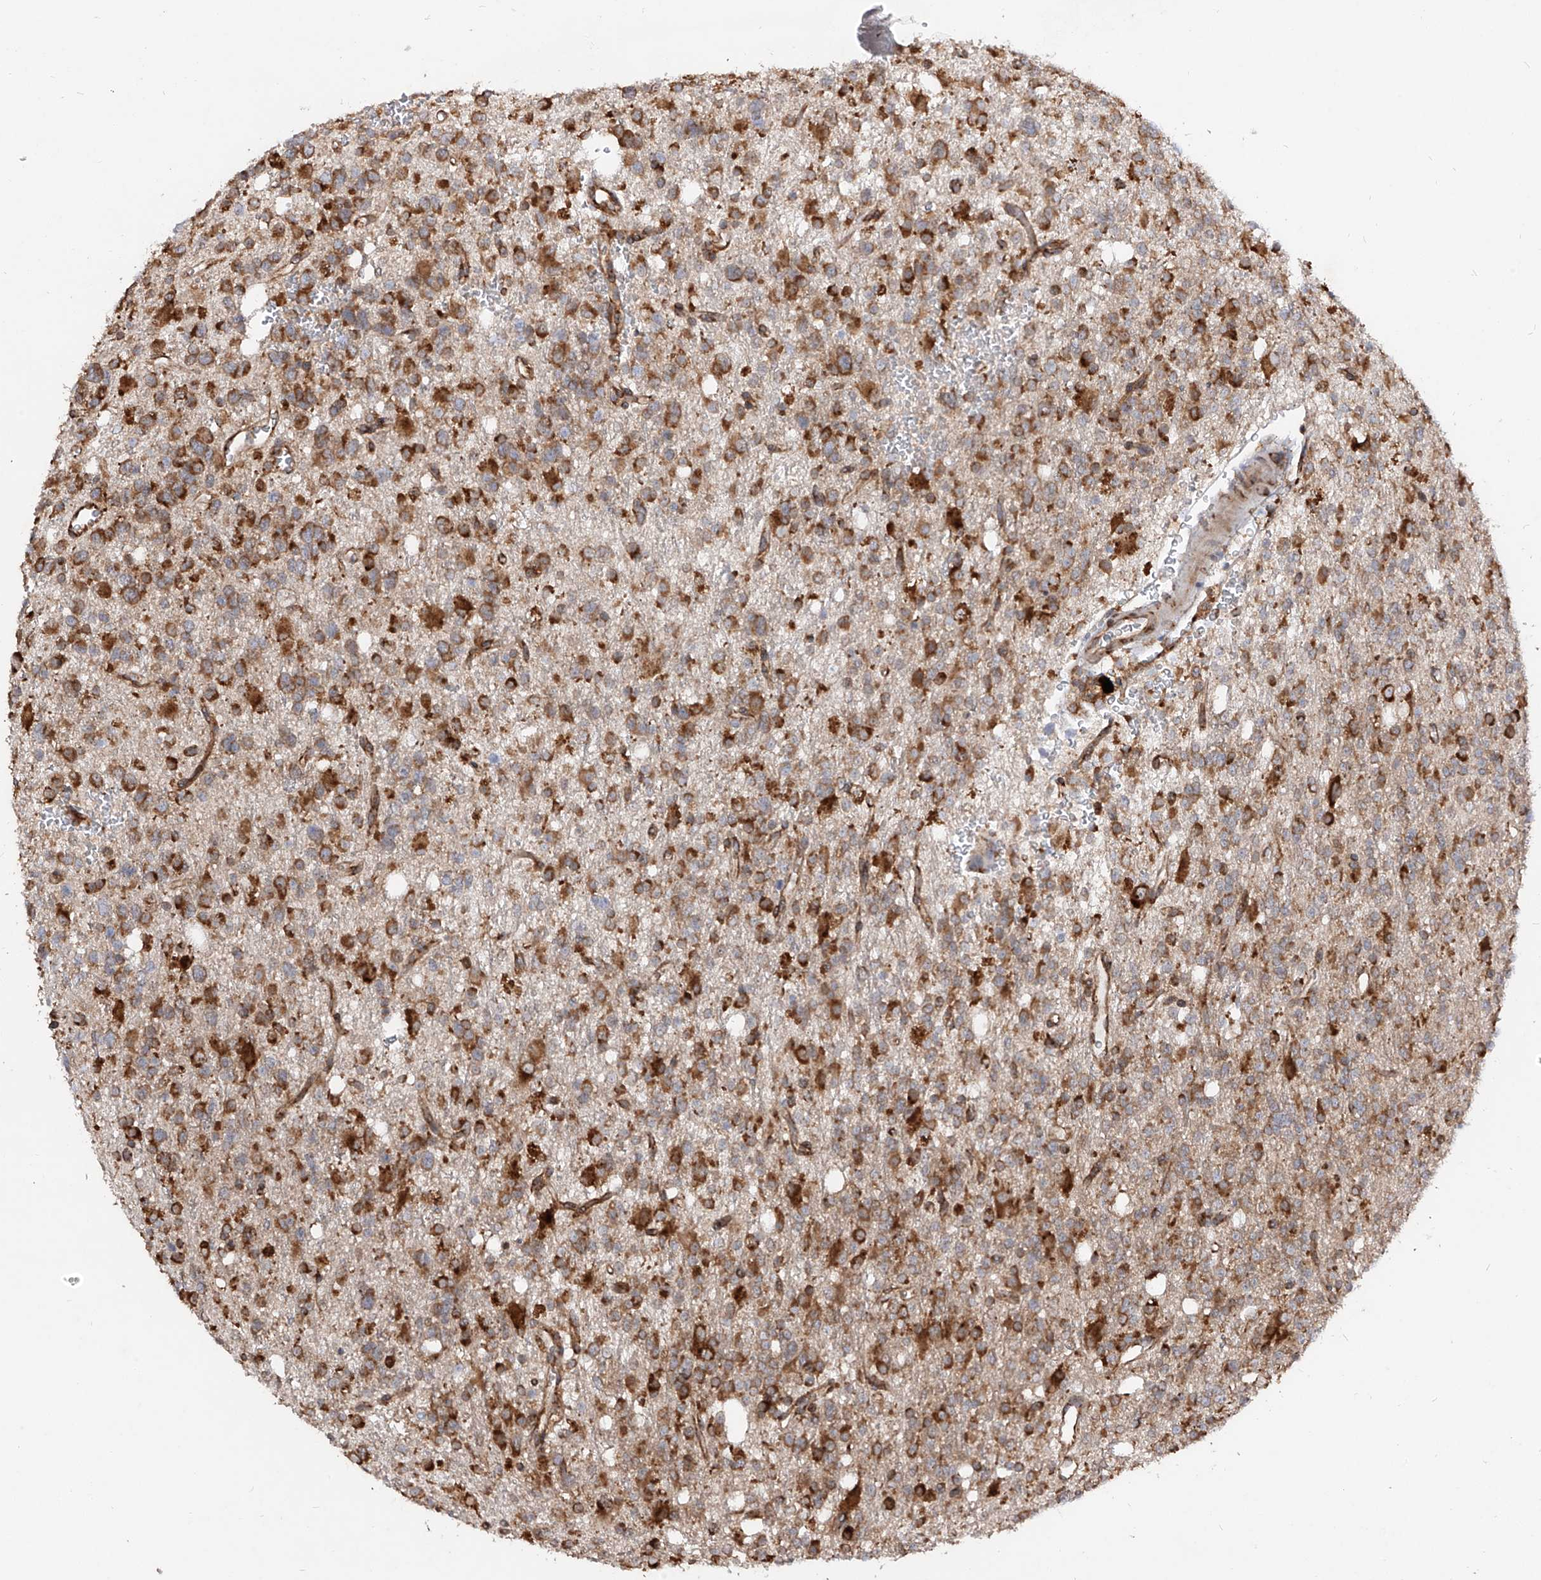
{"staining": {"intensity": "strong", "quantity": ">75%", "location": "cytoplasmic/membranous"}, "tissue": "glioma", "cell_type": "Tumor cells", "image_type": "cancer", "snomed": [{"axis": "morphology", "description": "Glioma, malignant, High grade"}, {"axis": "topography", "description": "Brain"}], "caption": "IHC histopathology image of glioma stained for a protein (brown), which exhibits high levels of strong cytoplasmic/membranous positivity in about >75% of tumor cells.", "gene": "RPS25", "patient": {"sex": "female", "age": 62}}